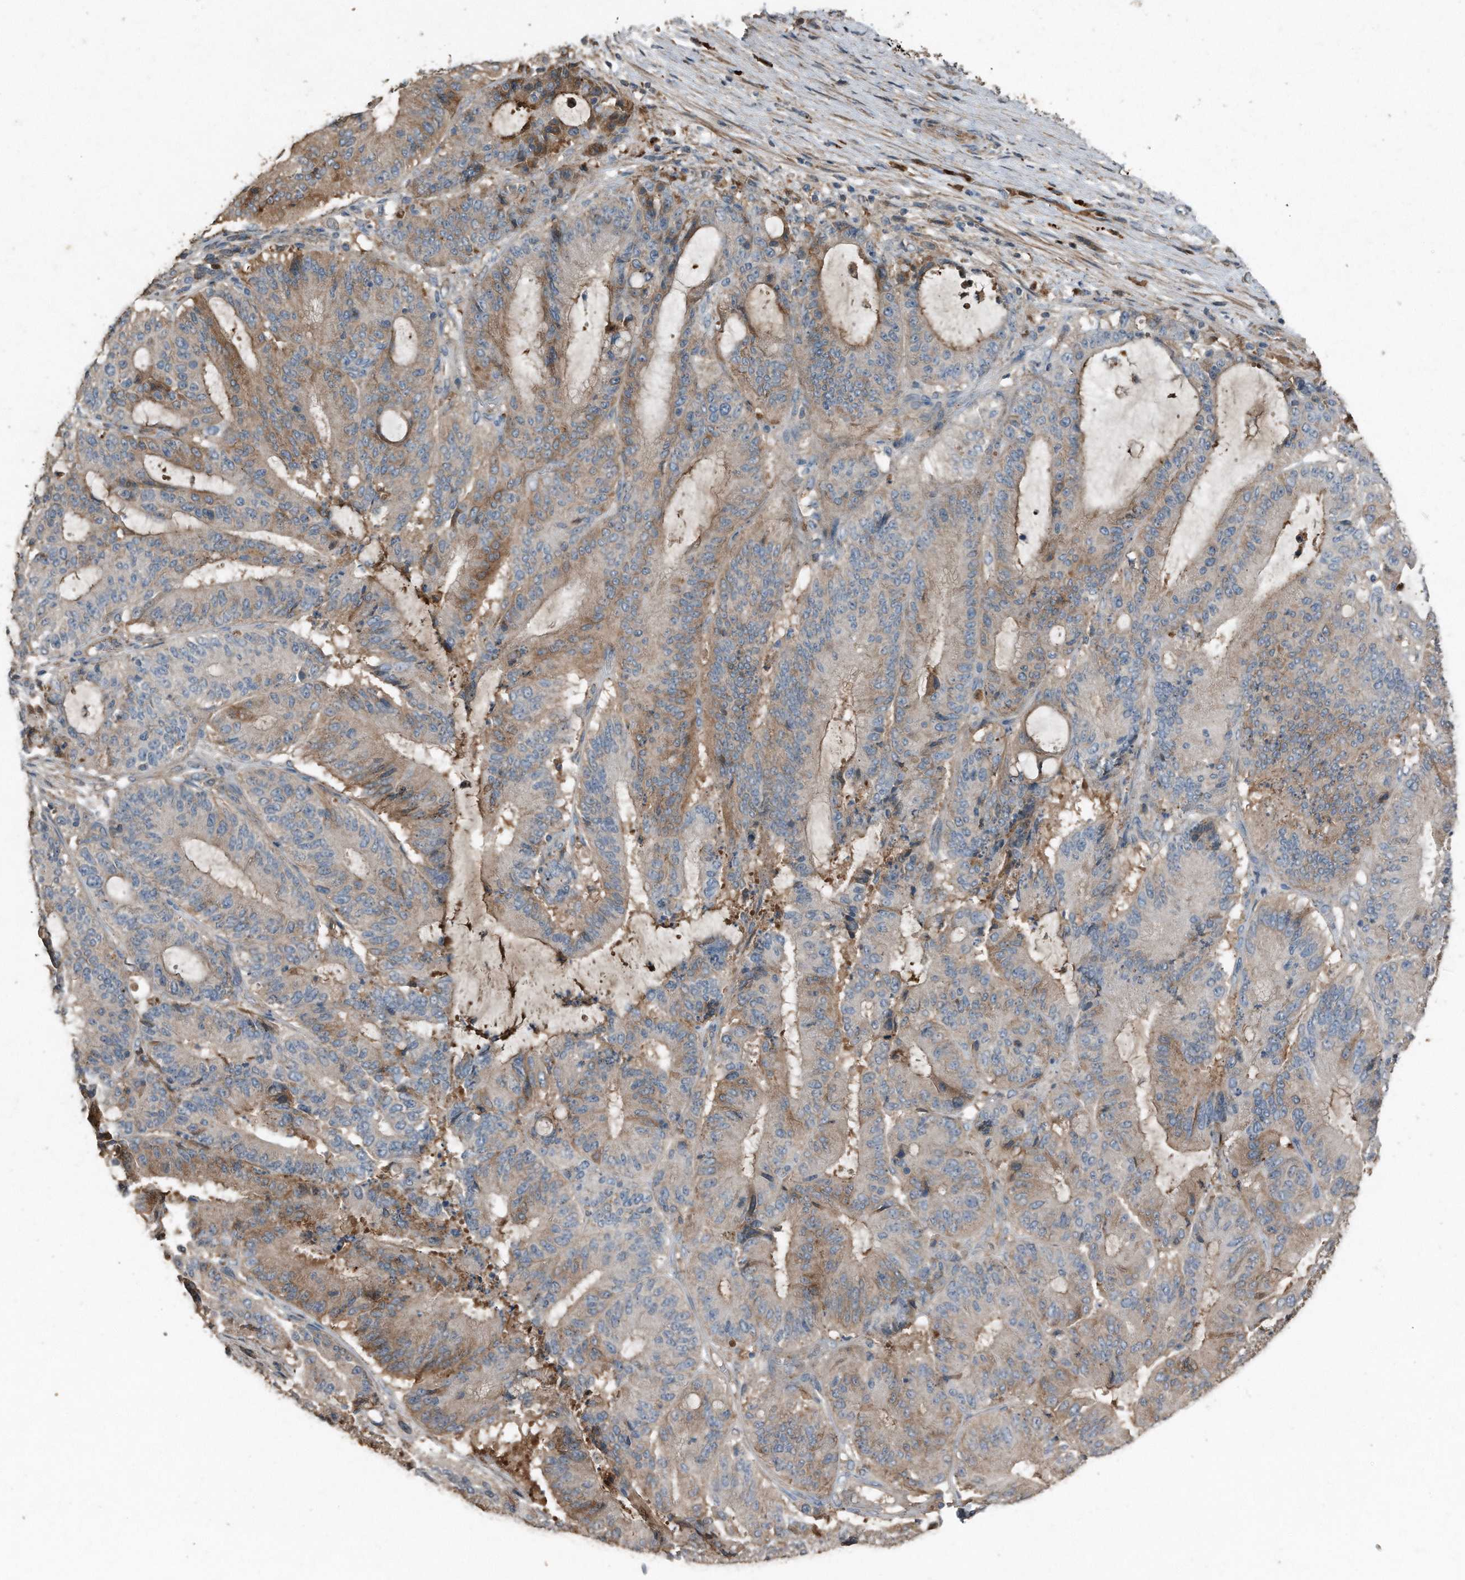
{"staining": {"intensity": "moderate", "quantity": "25%-75%", "location": "cytoplasmic/membranous"}, "tissue": "liver cancer", "cell_type": "Tumor cells", "image_type": "cancer", "snomed": [{"axis": "morphology", "description": "Normal tissue, NOS"}, {"axis": "morphology", "description": "Cholangiocarcinoma"}, {"axis": "topography", "description": "Liver"}, {"axis": "topography", "description": "Peripheral nerve tissue"}], "caption": "This is a photomicrograph of IHC staining of cholangiocarcinoma (liver), which shows moderate positivity in the cytoplasmic/membranous of tumor cells.", "gene": "C9", "patient": {"sex": "female", "age": 73}}